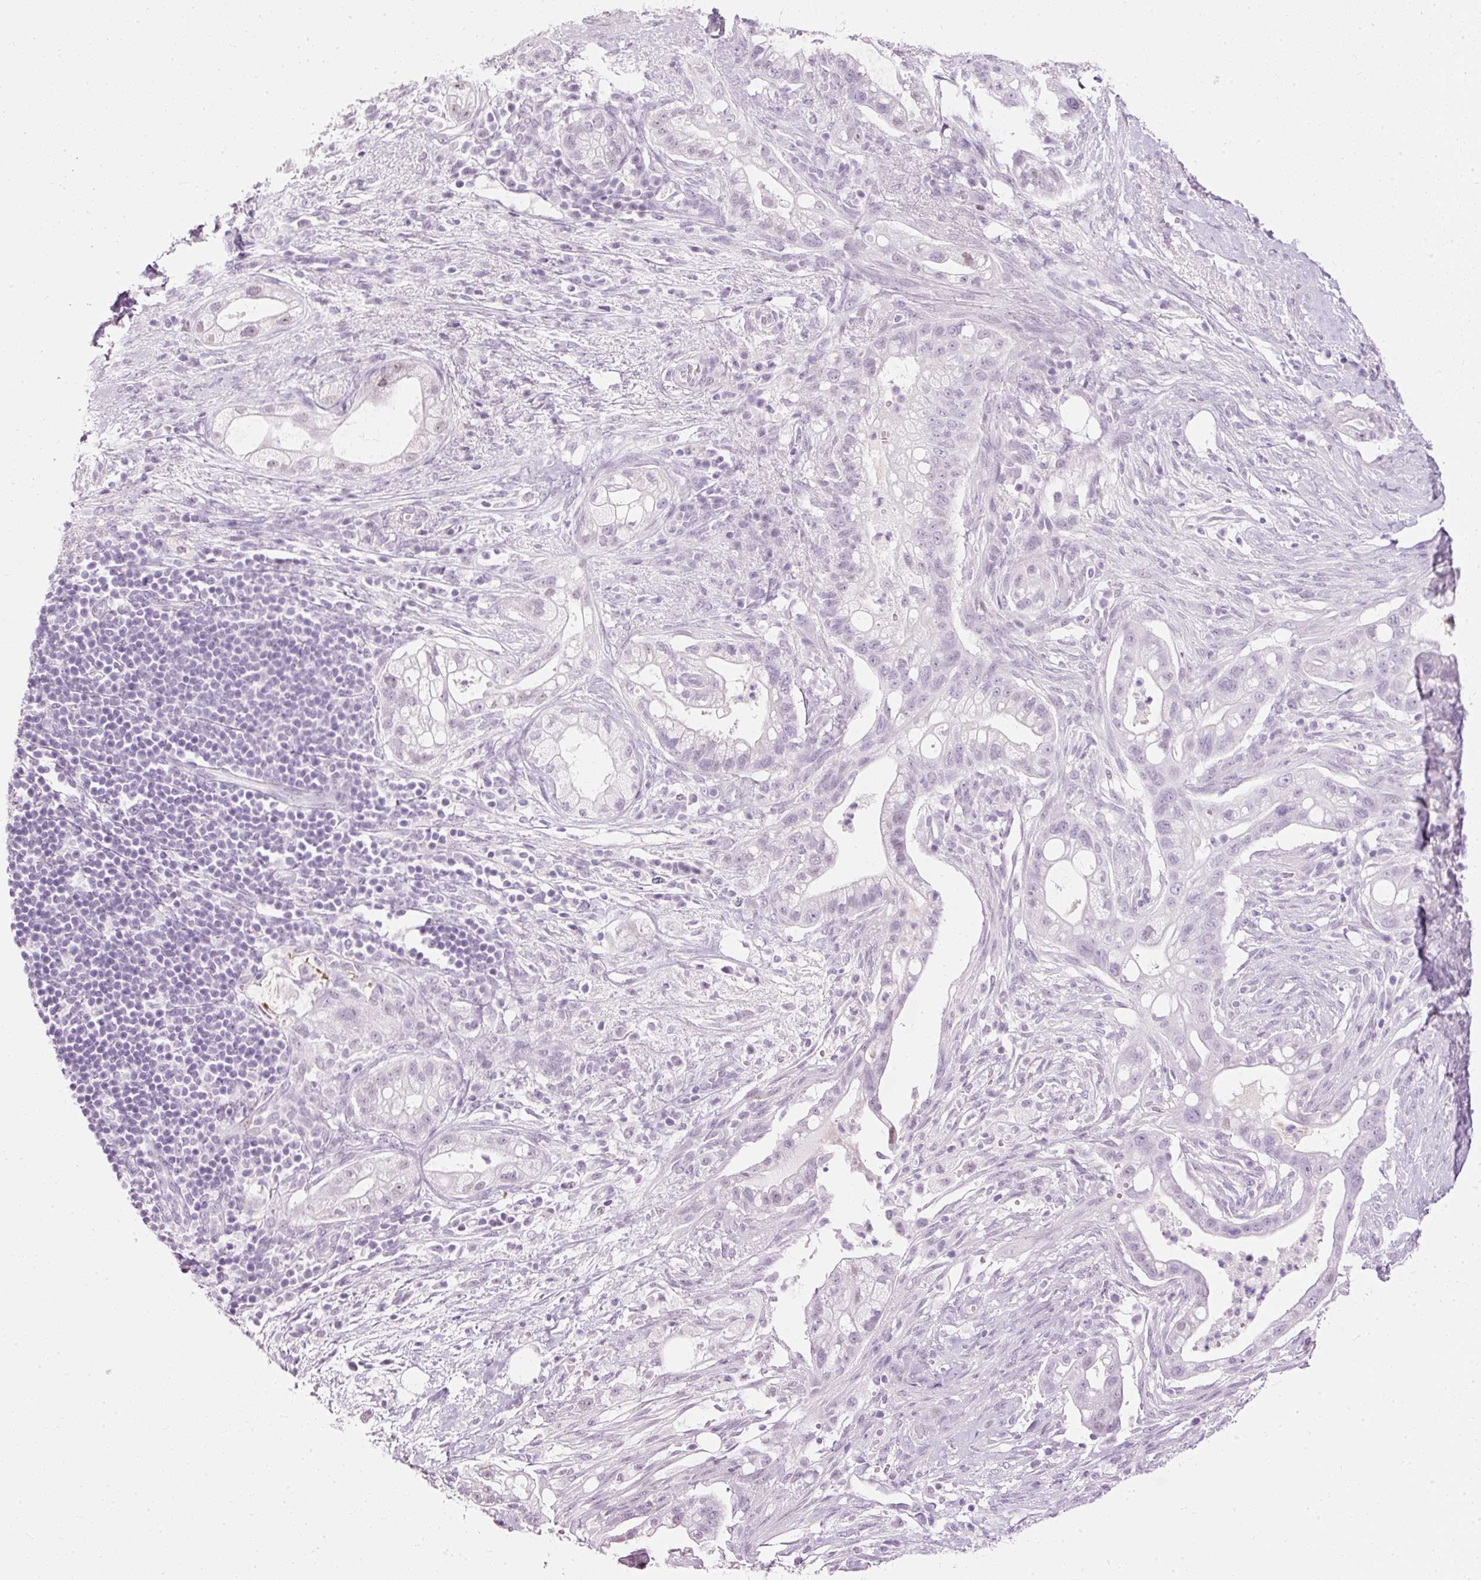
{"staining": {"intensity": "negative", "quantity": "none", "location": "none"}, "tissue": "pancreatic cancer", "cell_type": "Tumor cells", "image_type": "cancer", "snomed": [{"axis": "morphology", "description": "Adenocarcinoma, NOS"}, {"axis": "topography", "description": "Pancreas"}], "caption": "The image demonstrates no significant positivity in tumor cells of pancreatic cancer (adenocarcinoma). The staining was performed using DAB (3,3'-diaminobenzidine) to visualize the protein expression in brown, while the nuclei were stained in blue with hematoxylin (Magnification: 20x).", "gene": "PDE6B", "patient": {"sex": "male", "age": 44}}